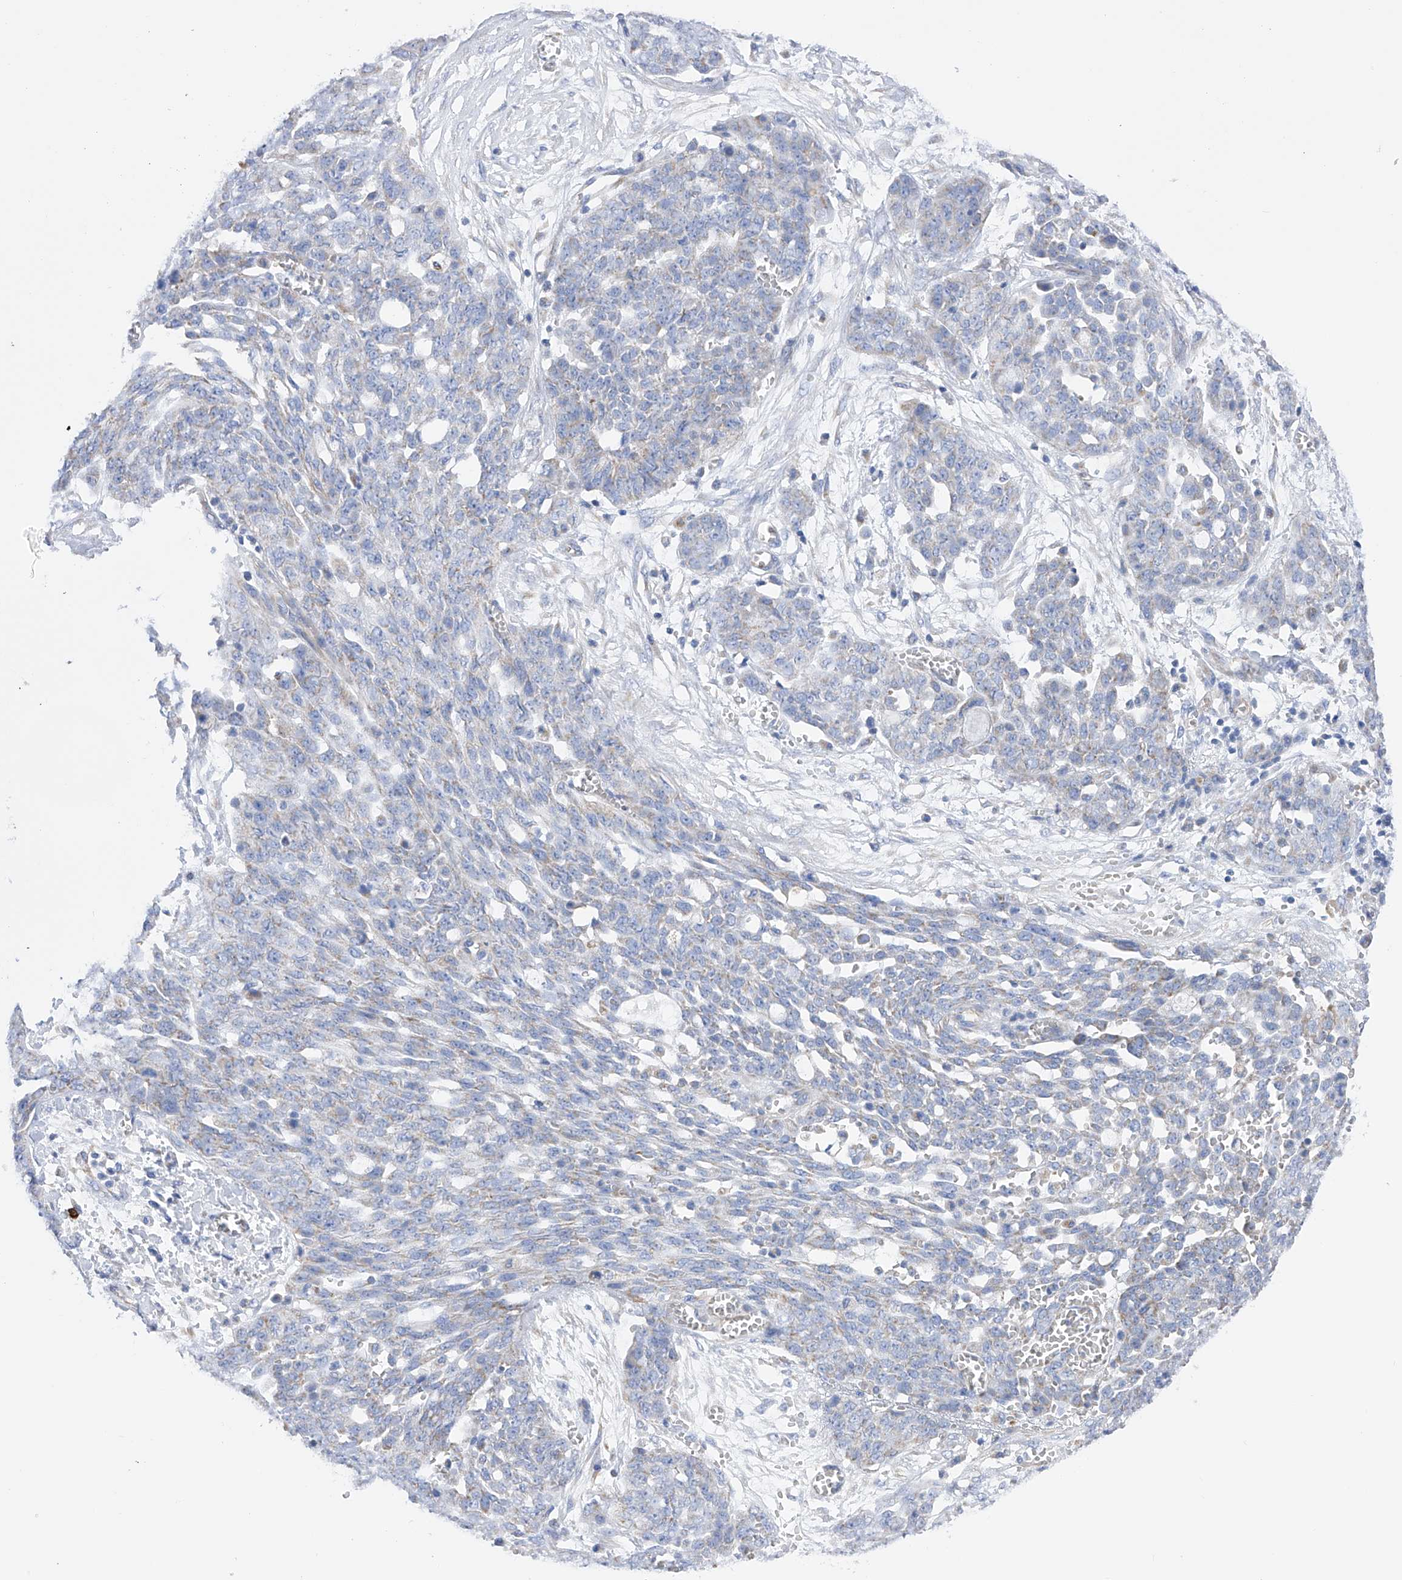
{"staining": {"intensity": "negative", "quantity": "none", "location": "none"}, "tissue": "ovarian cancer", "cell_type": "Tumor cells", "image_type": "cancer", "snomed": [{"axis": "morphology", "description": "Cystadenocarcinoma, serous, NOS"}, {"axis": "topography", "description": "Soft tissue"}, {"axis": "topography", "description": "Ovary"}], "caption": "Immunohistochemistry photomicrograph of human ovarian cancer stained for a protein (brown), which exhibits no positivity in tumor cells.", "gene": "FLG", "patient": {"sex": "female", "age": 57}}